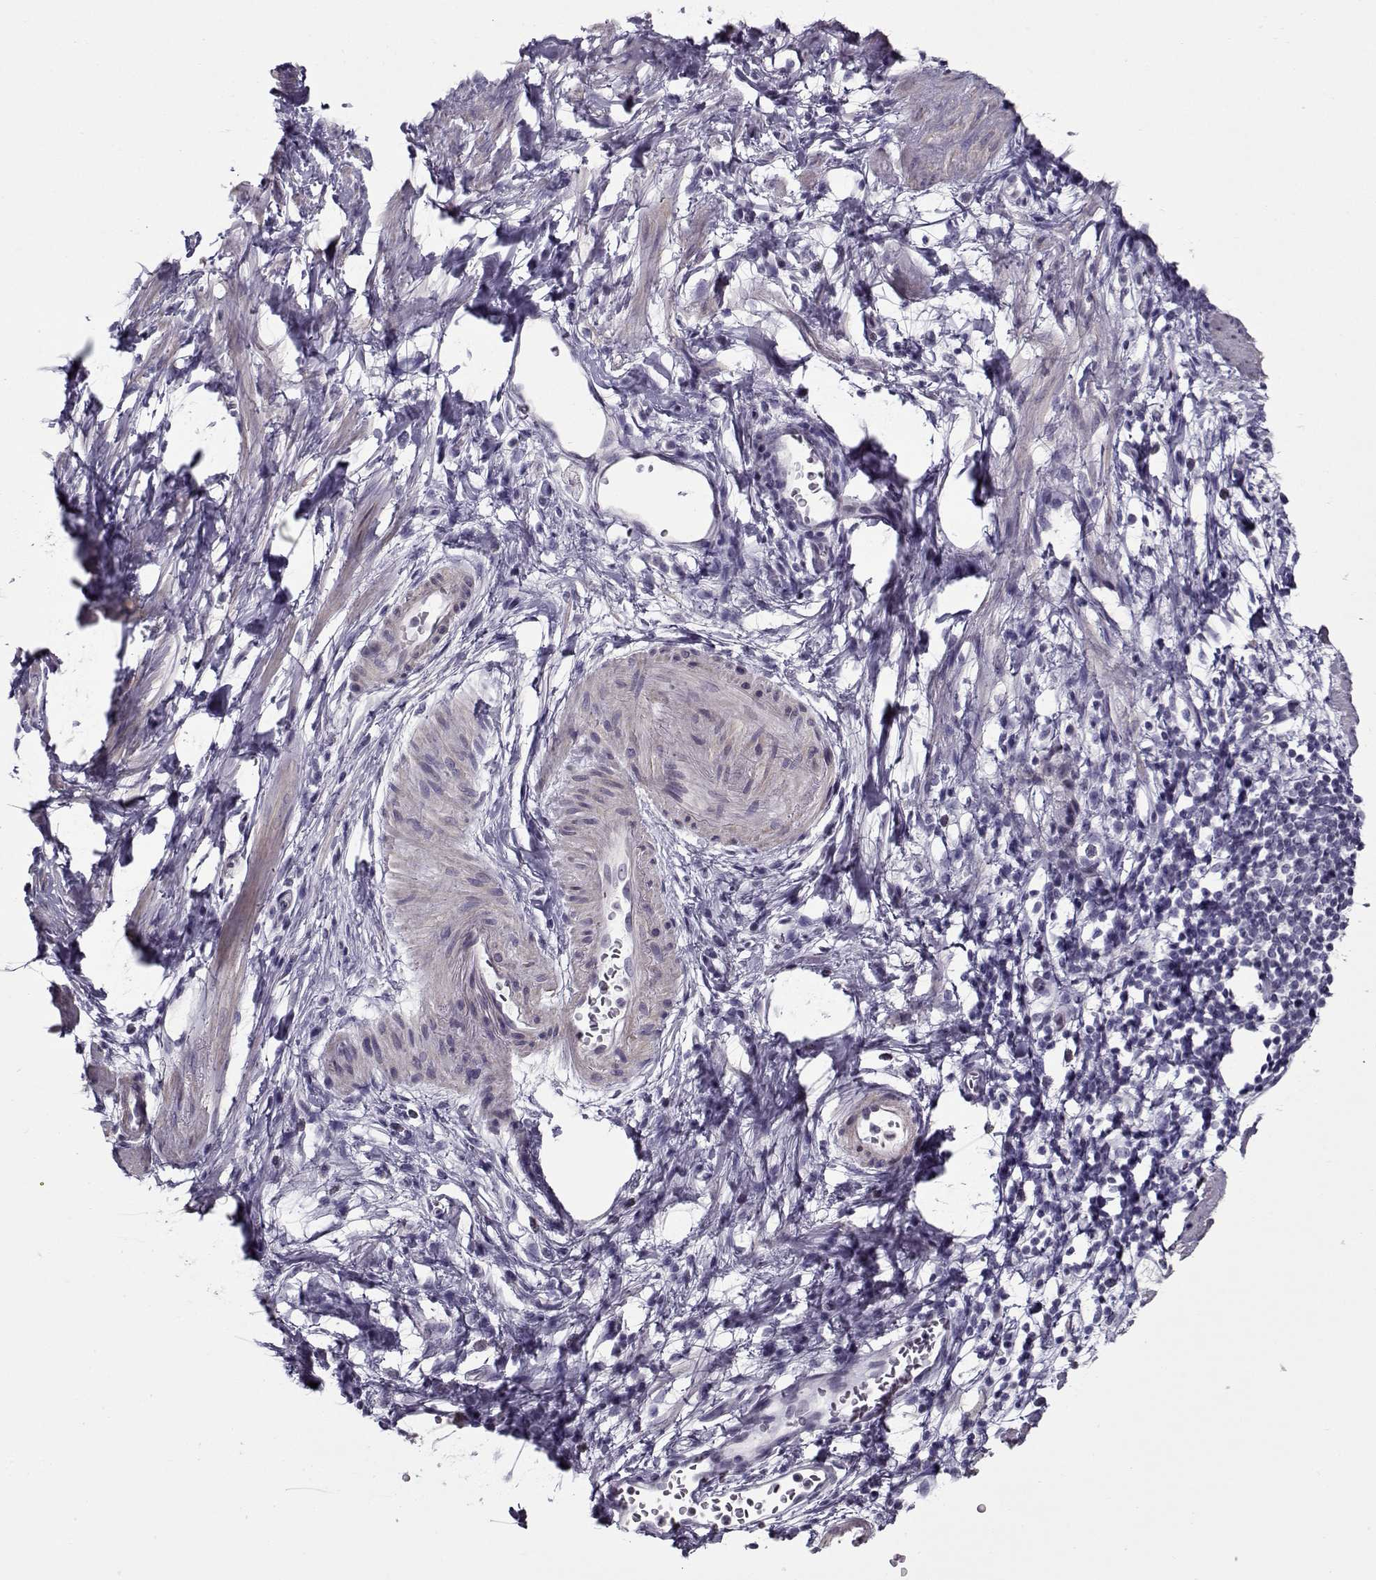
{"staining": {"intensity": "negative", "quantity": "none", "location": "none"}, "tissue": "stomach cancer", "cell_type": "Tumor cells", "image_type": "cancer", "snomed": [{"axis": "morphology", "description": "Adenocarcinoma, NOS"}, {"axis": "topography", "description": "Stomach"}], "caption": "This is a photomicrograph of immunohistochemistry staining of stomach adenocarcinoma, which shows no expression in tumor cells.", "gene": "CIBAR1", "patient": {"sex": "male", "age": 58}}